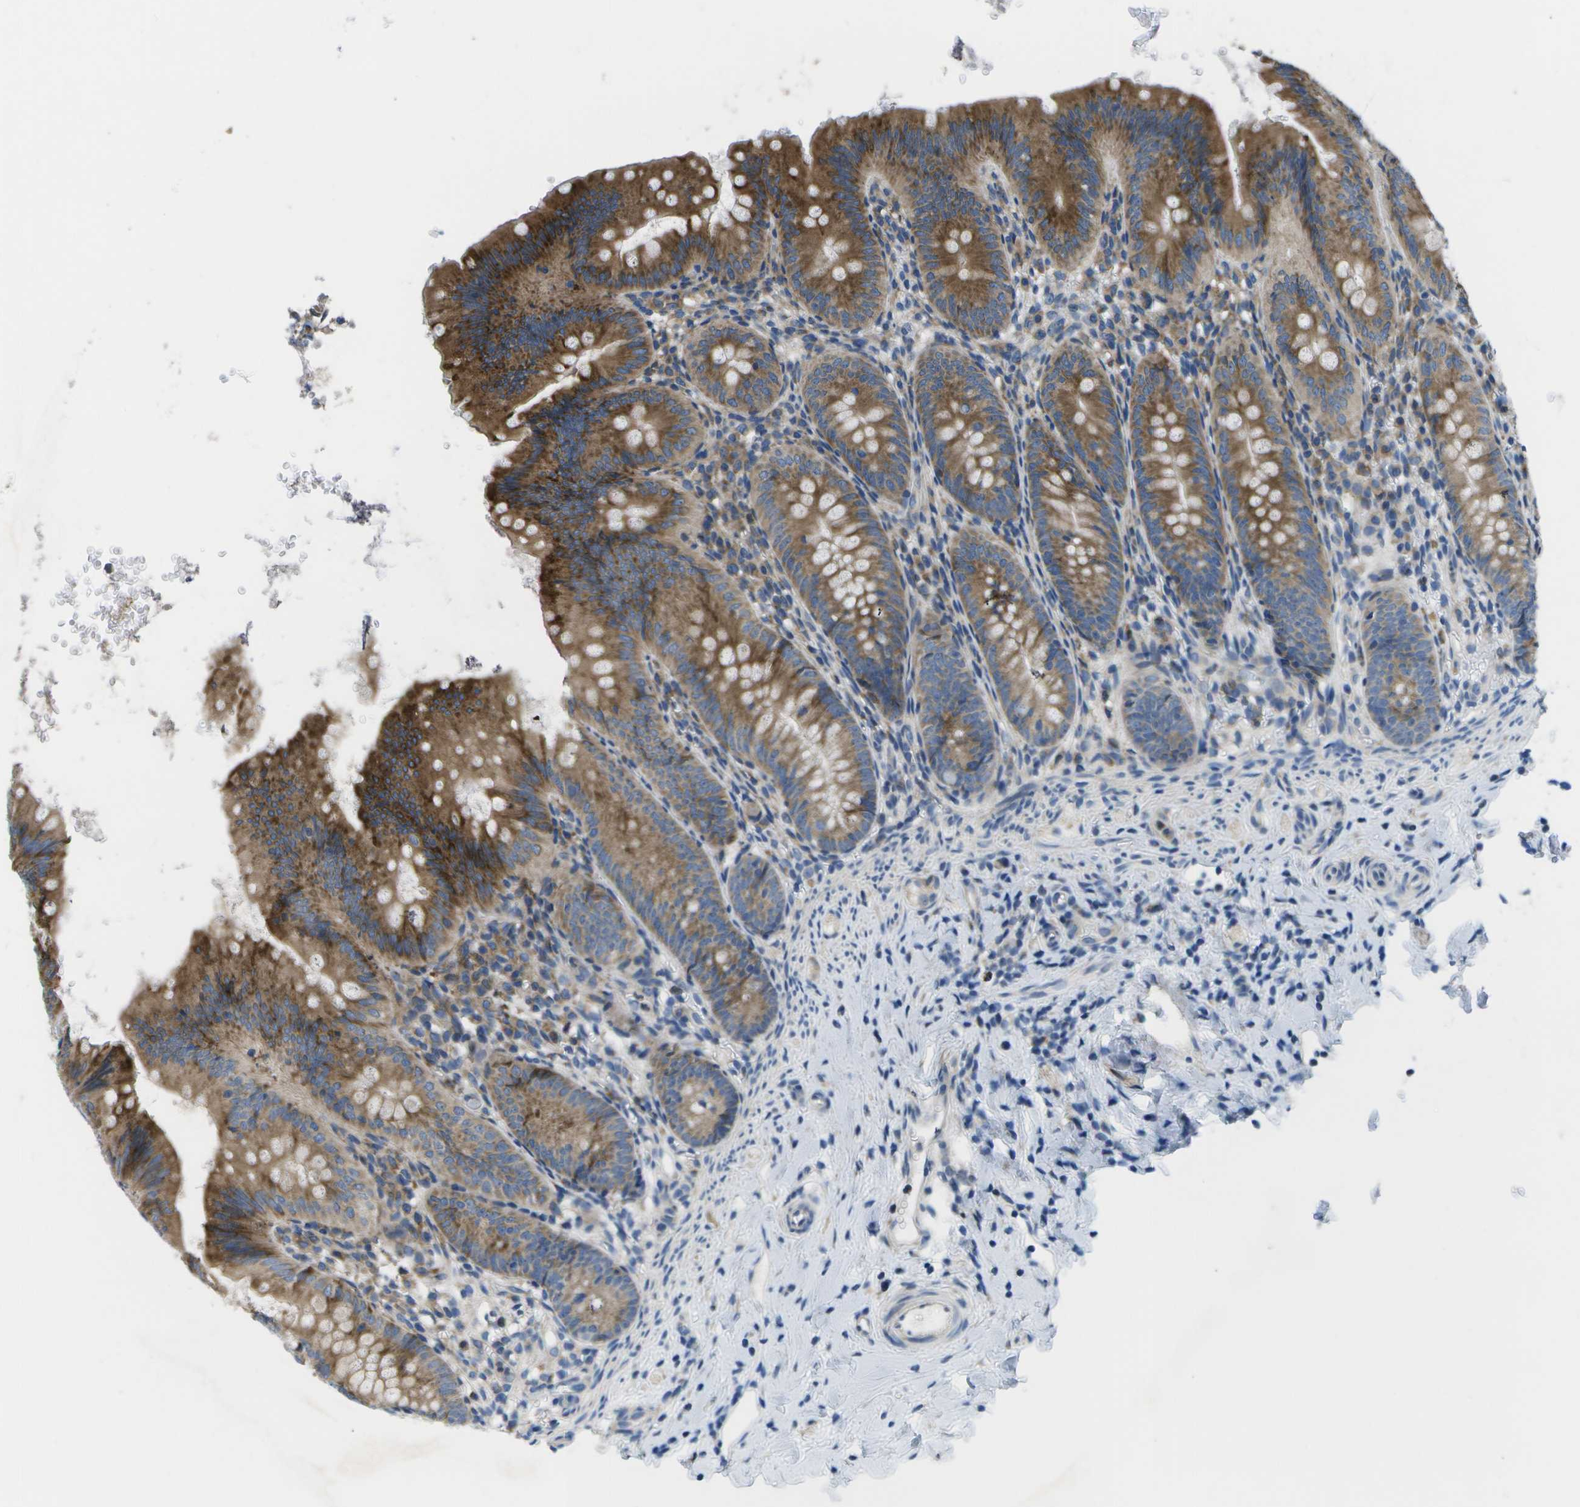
{"staining": {"intensity": "moderate", "quantity": ">75%", "location": "cytoplasmic/membranous"}, "tissue": "appendix", "cell_type": "Glandular cells", "image_type": "normal", "snomed": [{"axis": "morphology", "description": "Normal tissue, NOS"}, {"axis": "topography", "description": "Appendix"}], "caption": "Normal appendix reveals moderate cytoplasmic/membranous expression in approximately >75% of glandular cells.", "gene": "GDF5", "patient": {"sex": "male", "age": 1}}